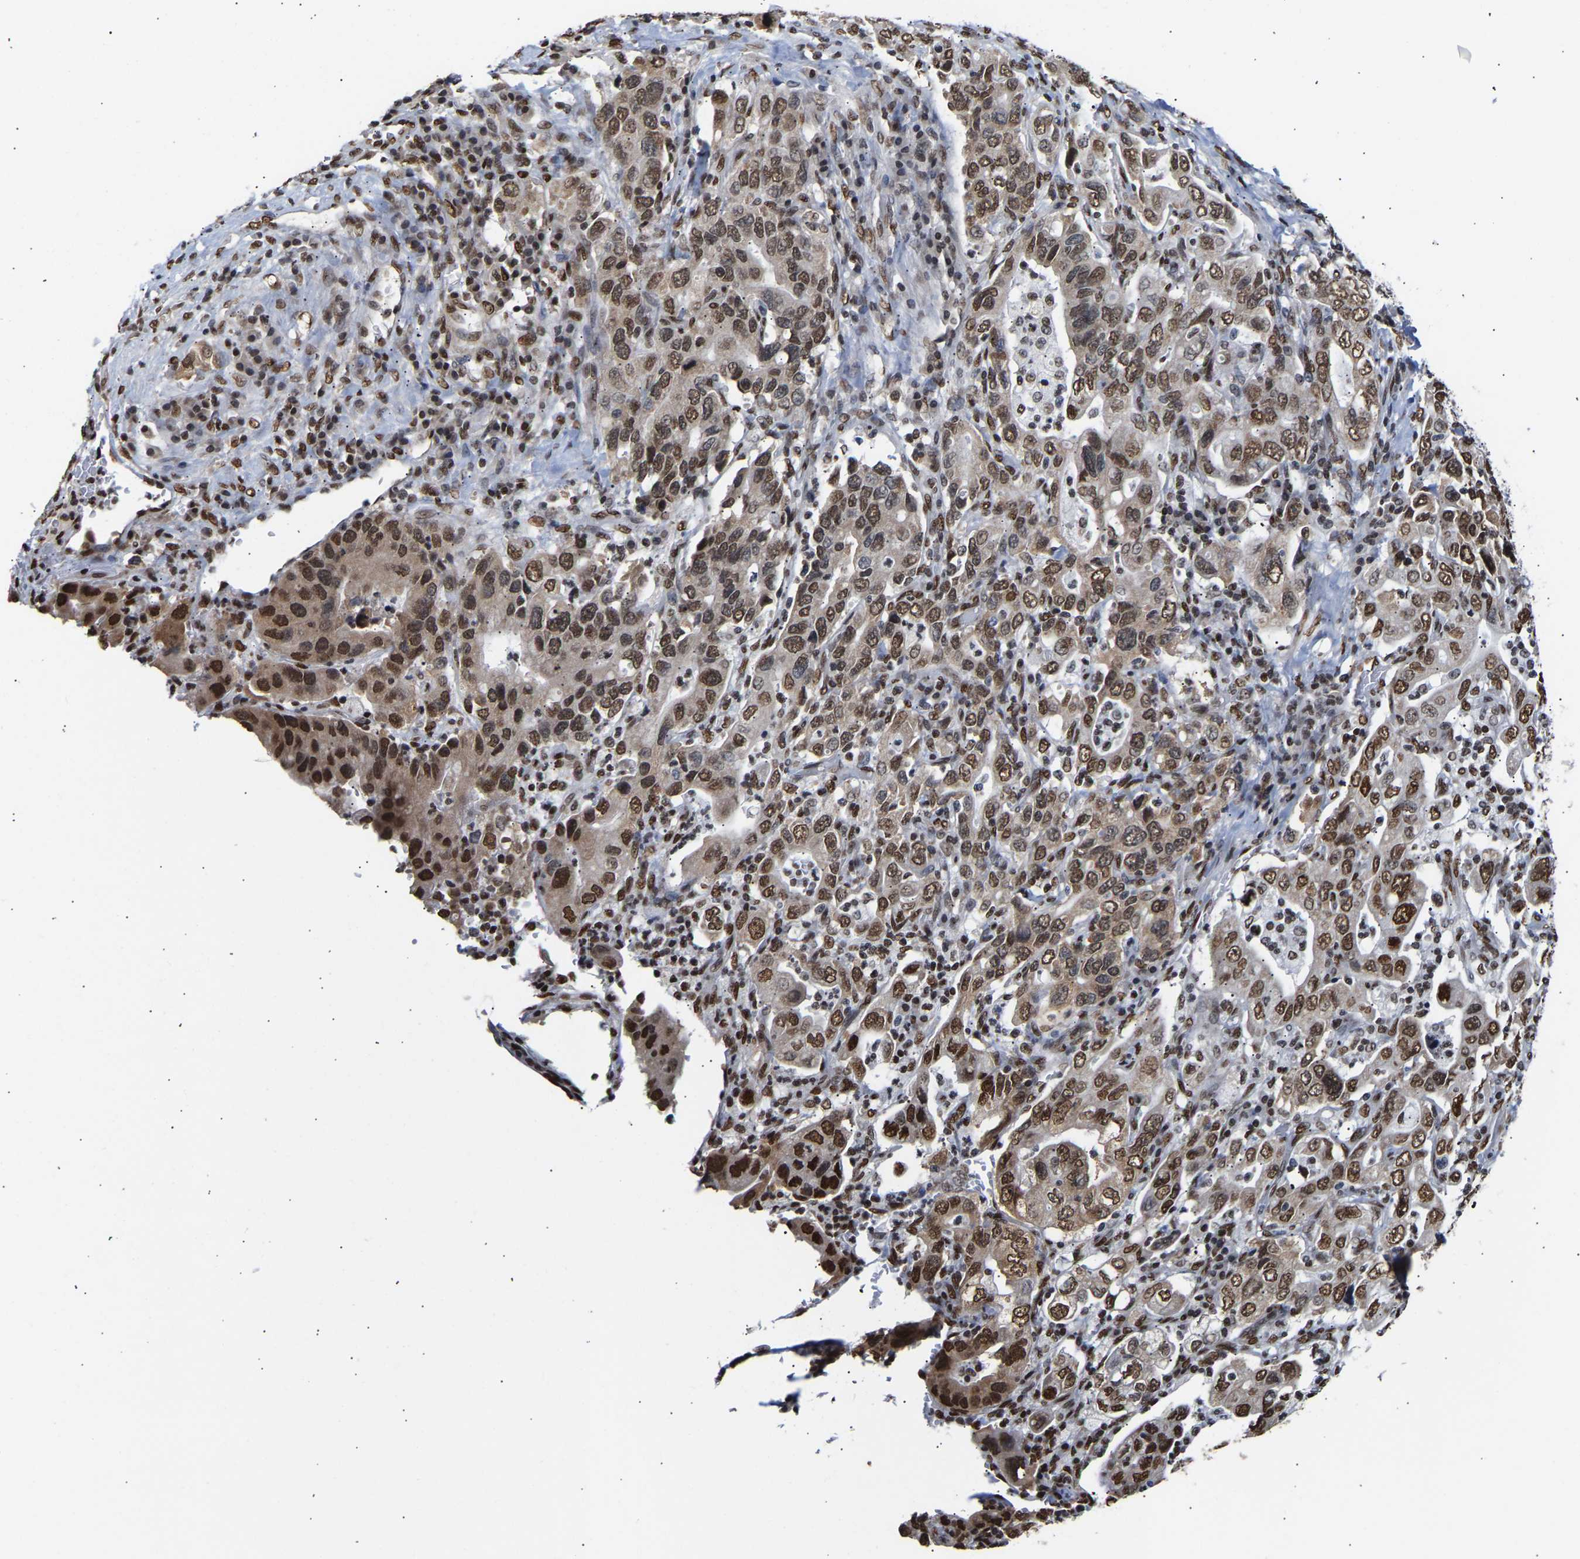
{"staining": {"intensity": "moderate", "quantity": ">75%", "location": "cytoplasmic/membranous,nuclear"}, "tissue": "stomach cancer", "cell_type": "Tumor cells", "image_type": "cancer", "snomed": [{"axis": "morphology", "description": "Adenocarcinoma, NOS"}, {"axis": "topography", "description": "Stomach, upper"}], "caption": "DAB (3,3'-diaminobenzidine) immunohistochemical staining of human adenocarcinoma (stomach) exhibits moderate cytoplasmic/membranous and nuclear protein positivity in approximately >75% of tumor cells.", "gene": "PSIP1", "patient": {"sex": "male", "age": 62}}